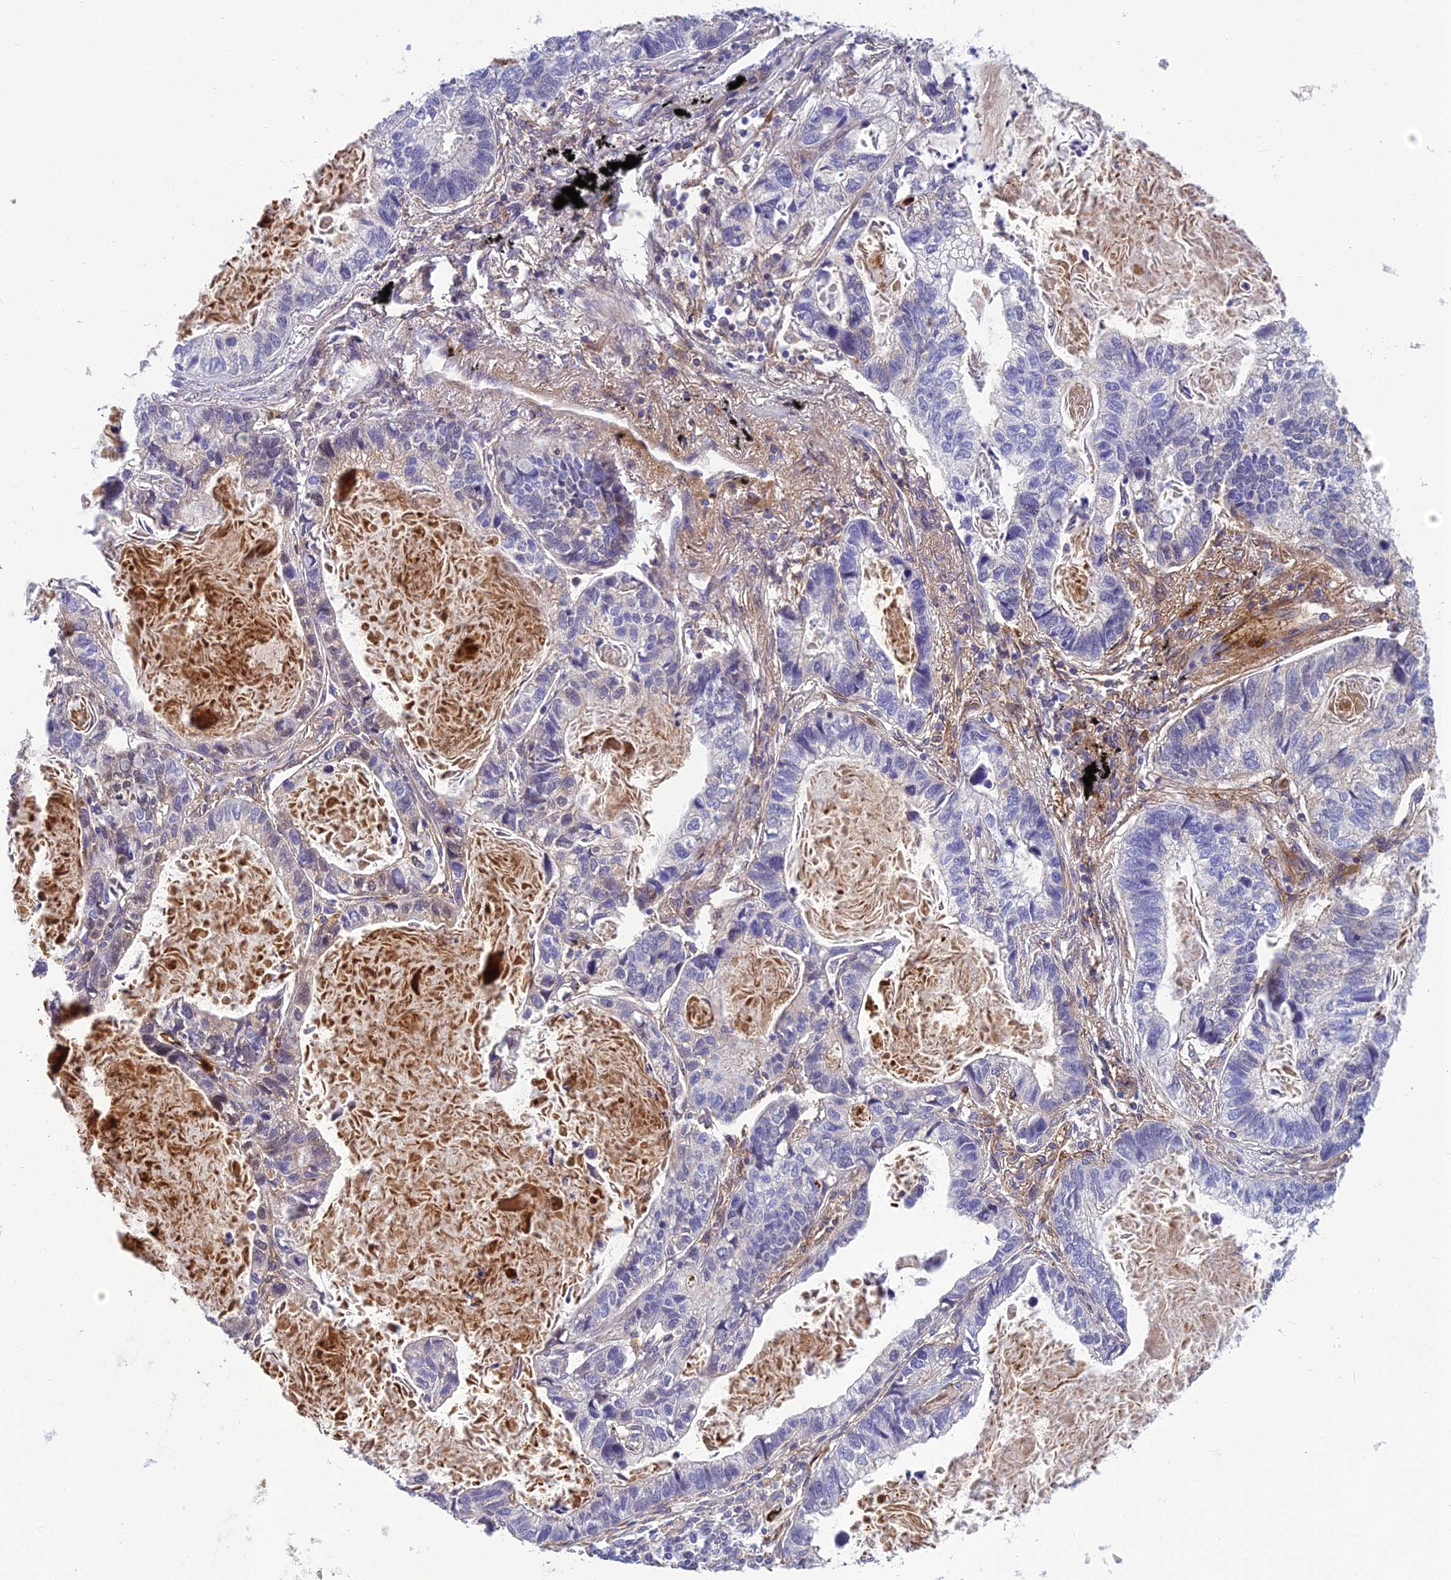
{"staining": {"intensity": "negative", "quantity": "none", "location": "none"}, "tissue": "lung cancer", "cell_type": "Tumor cells", "image_type": "cancer", "snomed": [{"axis": "morphology", "description": "Adenocarcinoma, NOS"}, {"axis": "topography", "description": "Lung"}], "caption": "Adenocarcinoma (lung) was stained to show a protein in brown. There is no significant positivity in tumor cells.", "gene": "CLEC11A", "patient": {"sex": "male", "age": 67}}